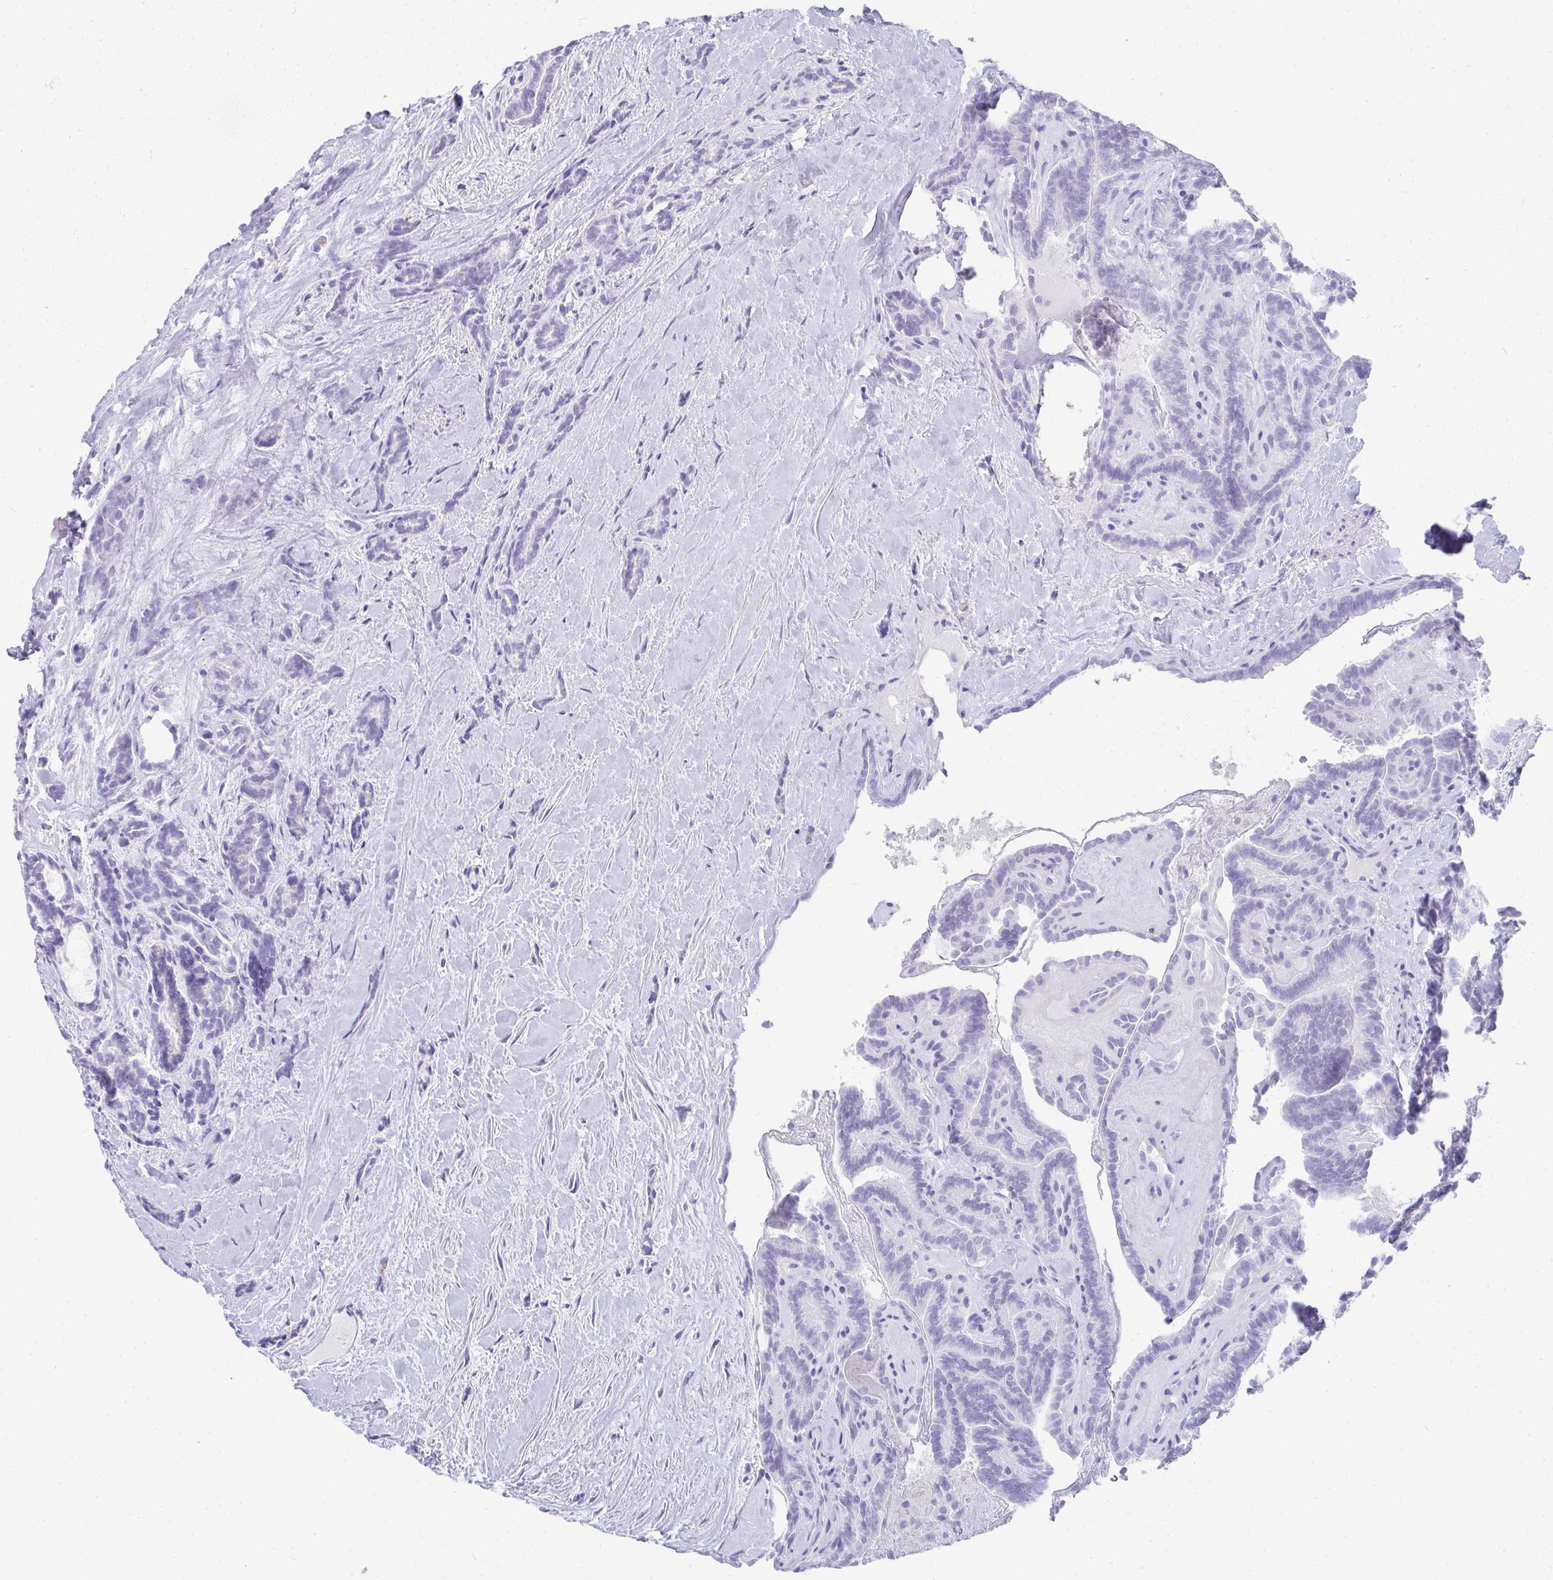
{"staining": {"intensity": "negative", "quantity": "none", "location": "none"}, "tissue": "thyroid cancer", "cell_type": "Tumor cells", "image_type": "cancer", "snomed": [{"axis": "morphology", "description": "Papillary adenocarcinoma, NOS"}, {"axis": "topography", "description": "Thyroid gland"}], "caption": "A high-resolution photomicrograph shows immunohistochemistry (IHC) staining of thyroid cancer (papillary adenocarcinoma), which exhibits no significant staining in tumor cells.", "gene": "TNNT1", "patient": {"sex": "female", "age": 21}}